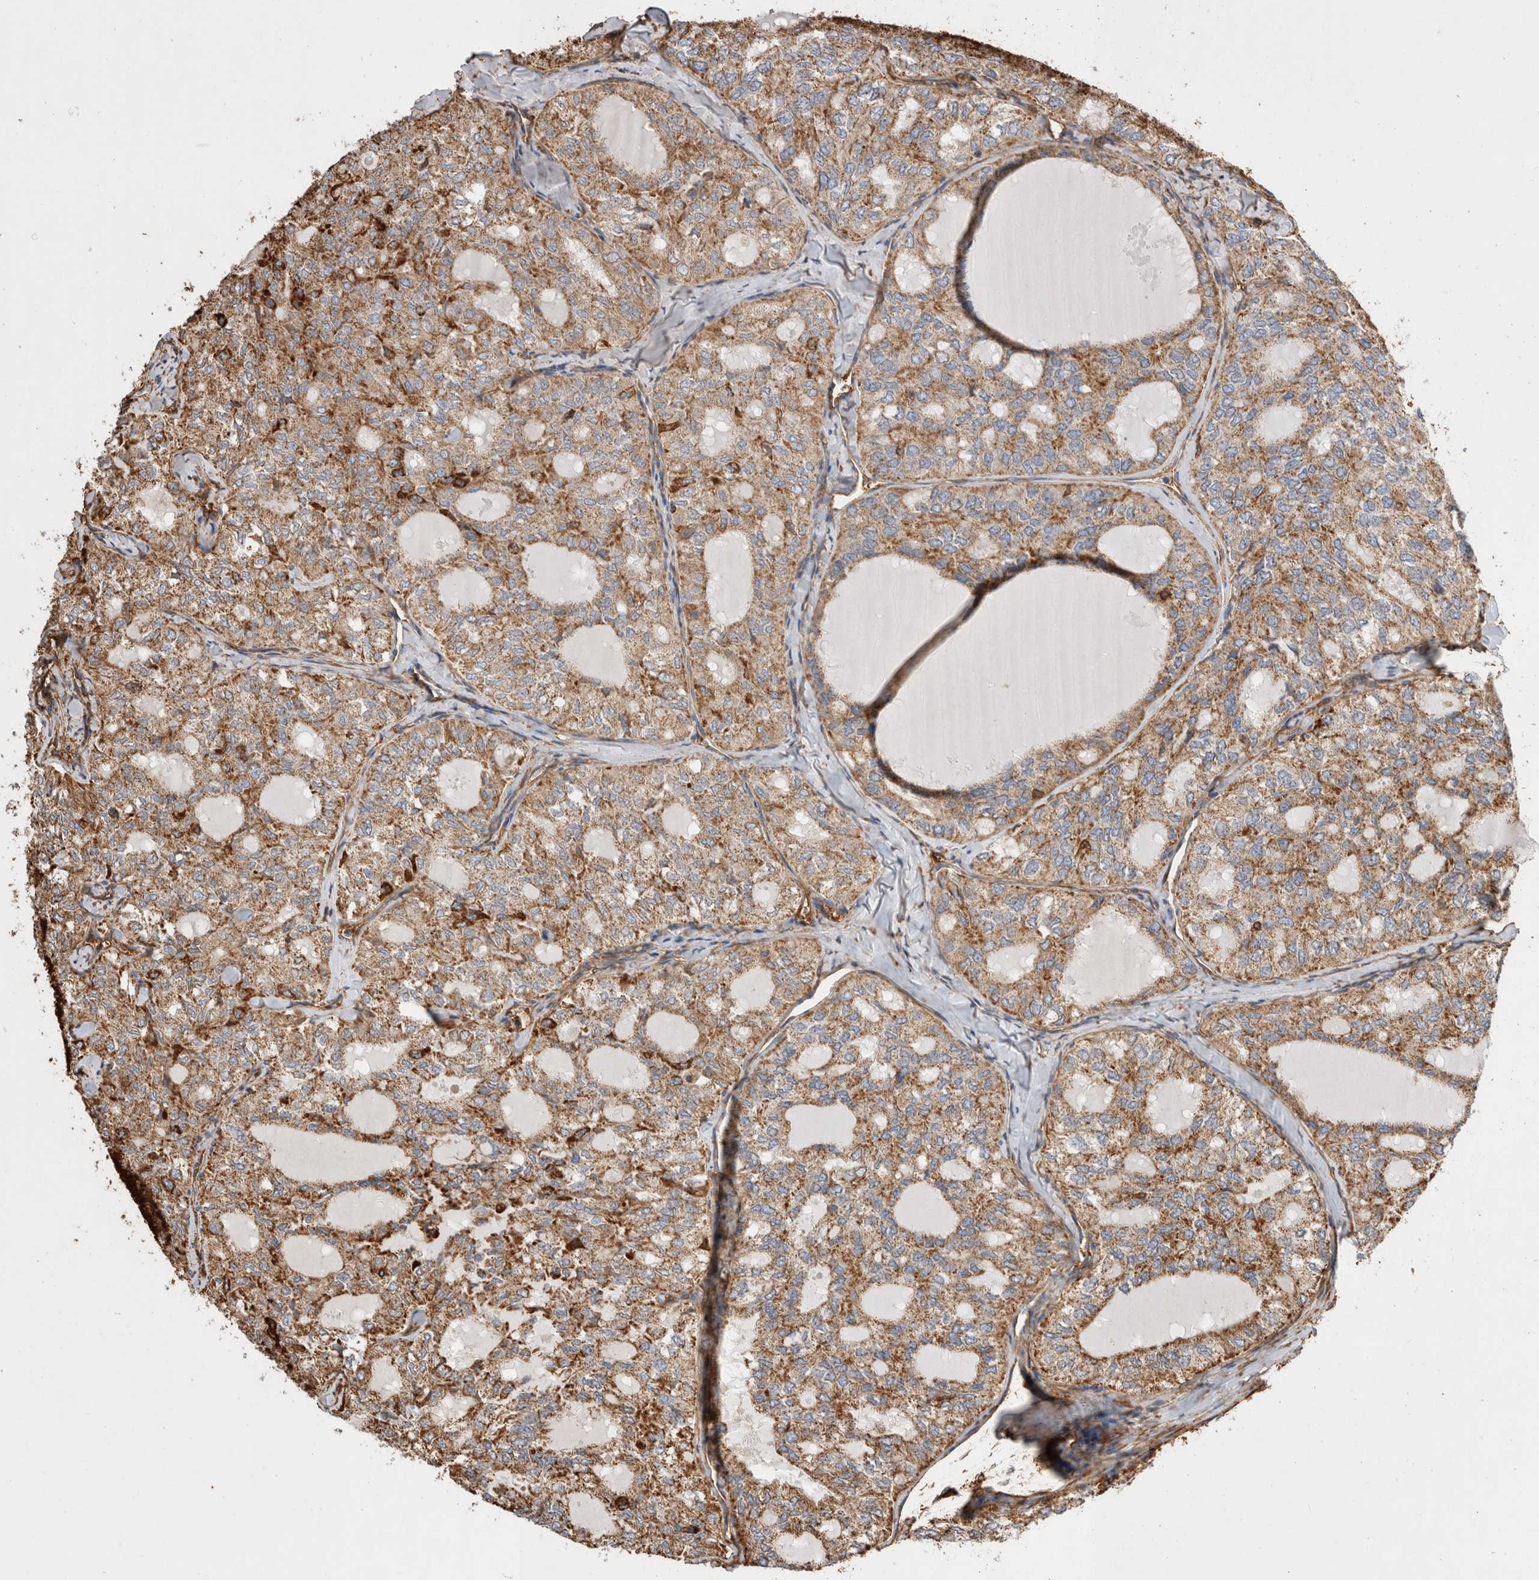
{"staining": {"intensity": "moderate", "quantity": ">75%", "location": "cytoplasmic/membranous"}, "tissue": "thyroid cancer", "cell_type": "Tumor cells", "image_type": "cancer", "snomed": [{"axis": "morphology", "description": "Follicular adenoma carcinoma, NOS"}, {"axis": "topography", "description": "Thyroid gland"}], "caption": "The image demonstrates immunohistochemical staining of thyroid follicular adenoma carcinoma. There is moderate cytoplasmic/membranous expression is appreciated in about >75% of tumor cells.", "gene": "ZNF397", "patient": {"sex": "male", "age": 75}}